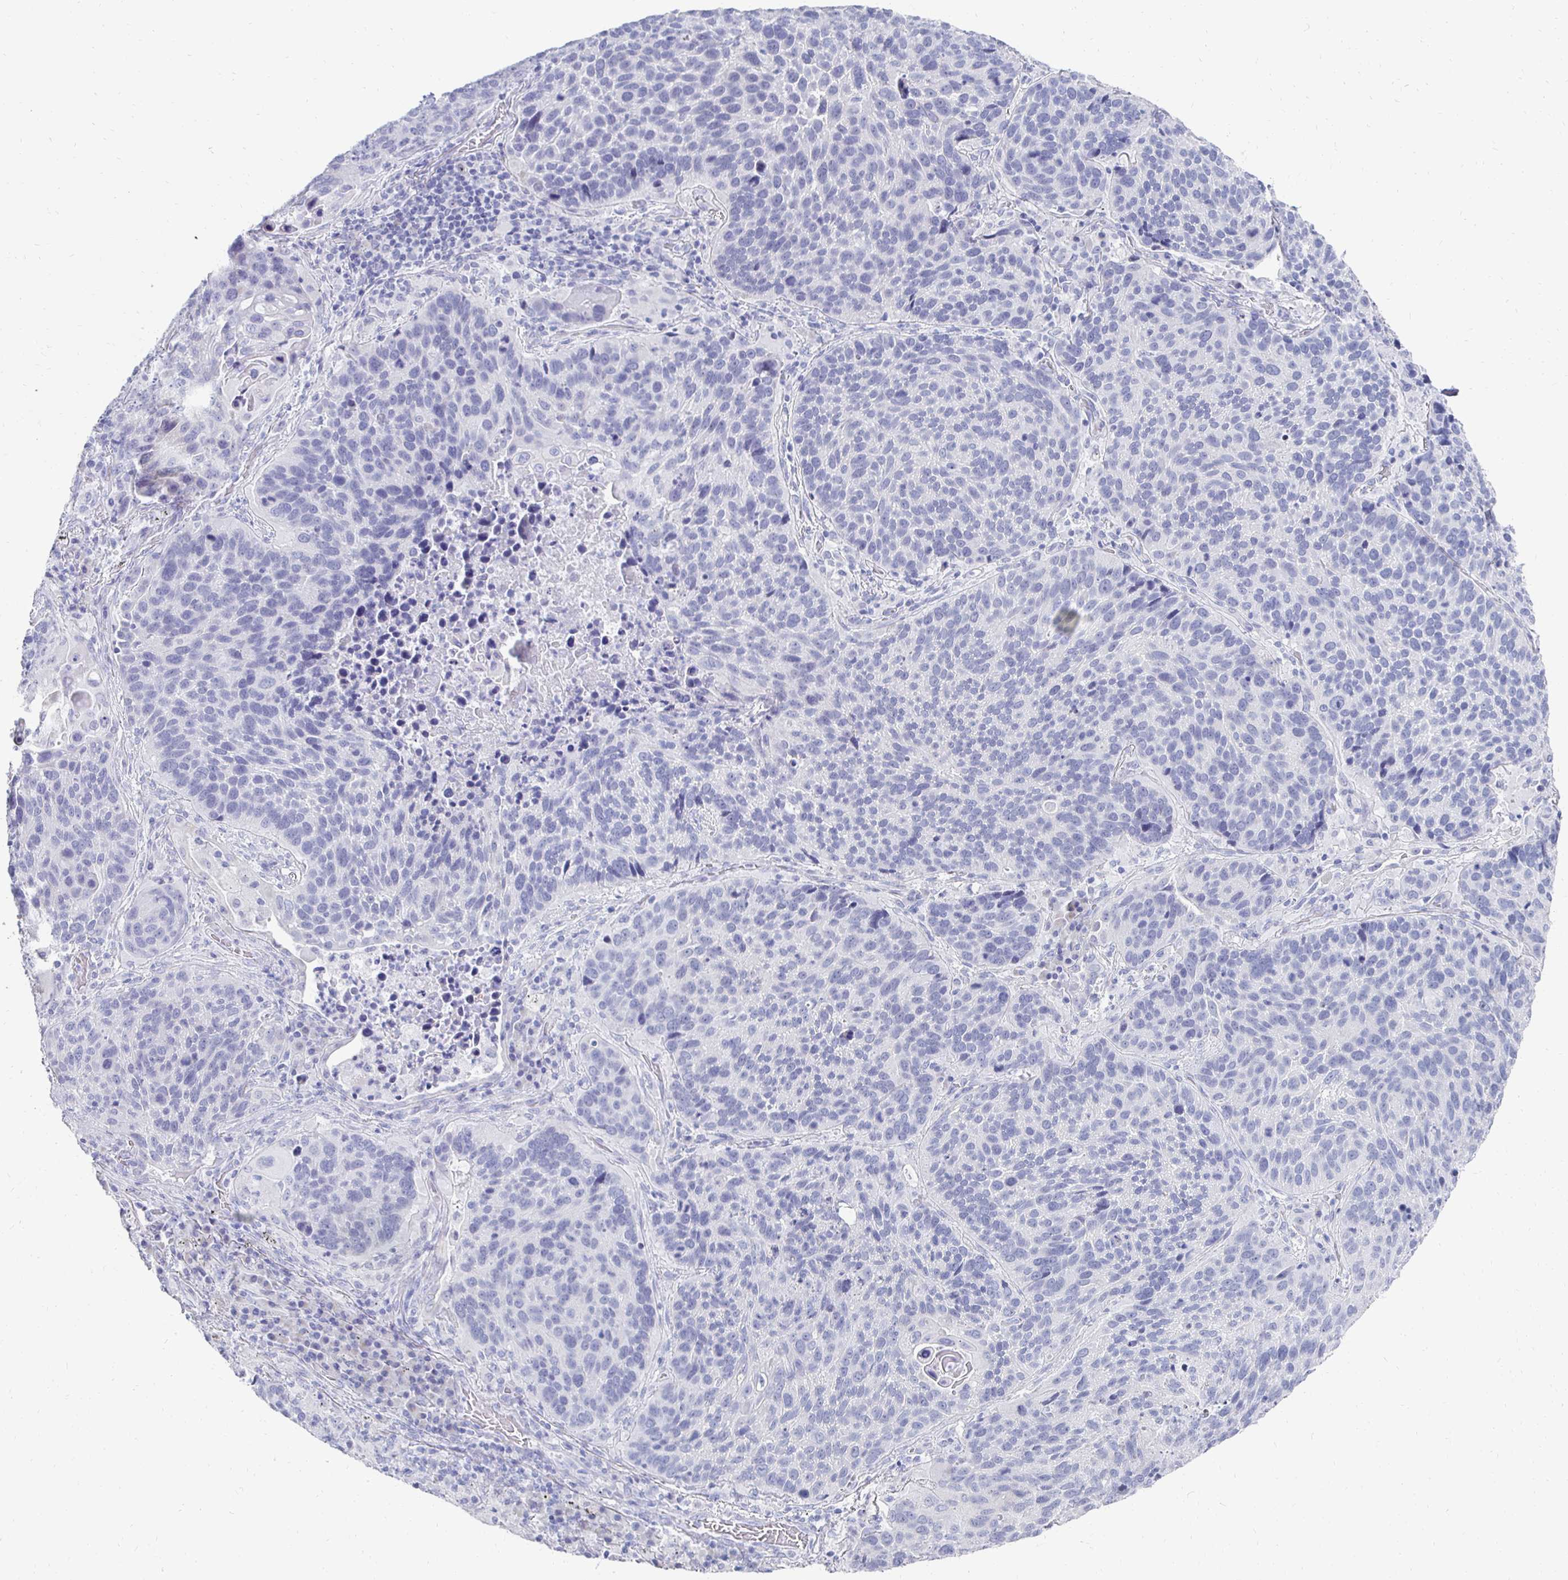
{"staining": {"intensity": "negative", "quantity": "none", "location": "none"}, "tissue": "lung cancer", "cell_type": "Tumor cells", "image_type": "cancer", "snomed": [{"axis": "morphology", "description": "Squamous cell carcinoma, NOS"}, {"axis": "topography", "description": "Lung"}], "caption": "High power microscopy histopathology image of an immunohistochemistry (IHC) histopathology image of squamous cell carcinoma (lung), revealing no significant staining in tumor cells.", "gene": "SYCP3", "patient": {"sex": "male", "age": 68}}